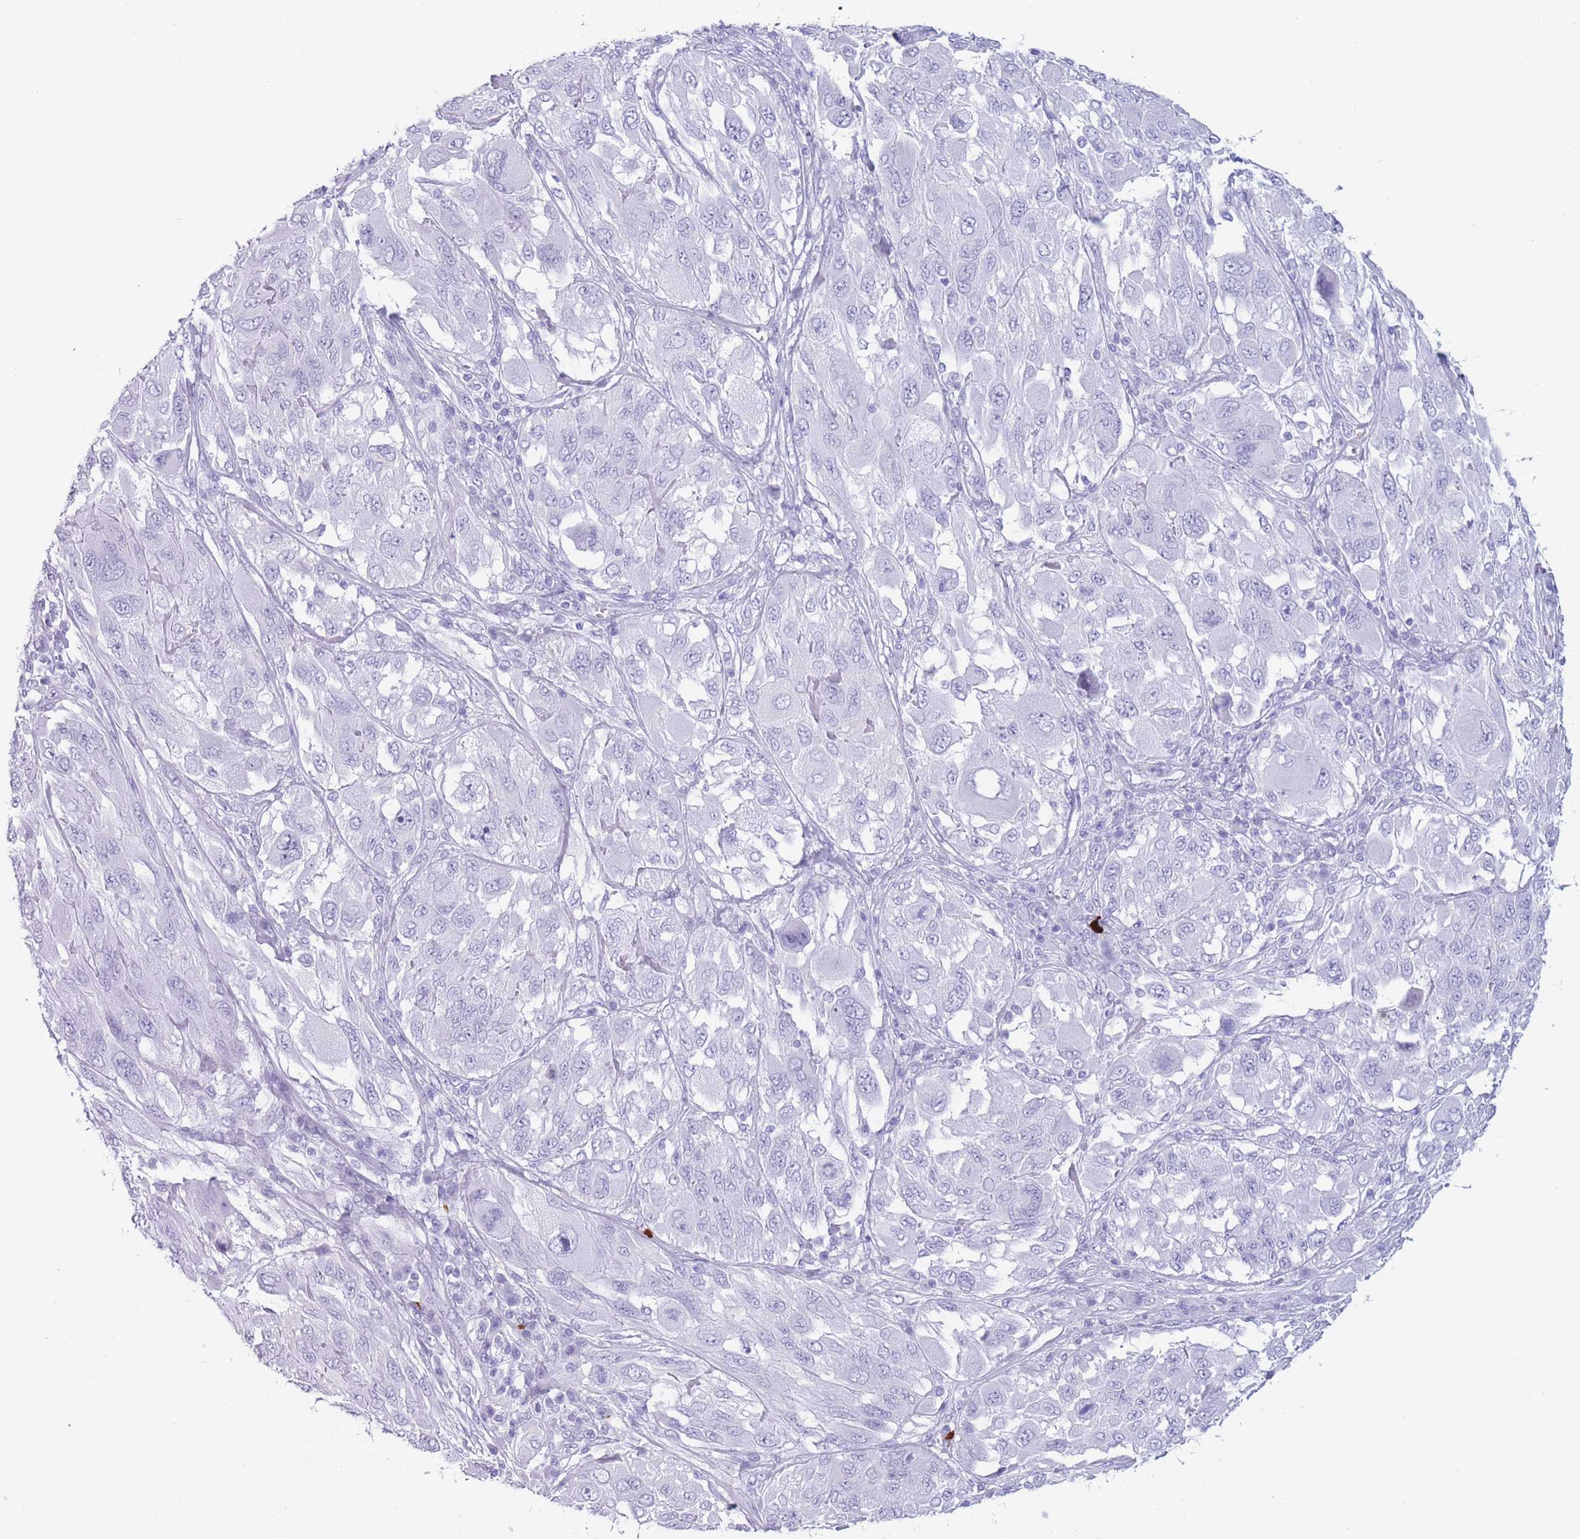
{"staining": {"intensity": "negative", "quantity": "none", "location": "none"}, "tissue": "melanoma", "cell_type": "Tumor cells", "image_type": "cancer", "snomed": [{"axis": "morphology", "description": "Malignant melanoma, NOS"}, {"axis": "topography", "description": "Skin"}], "caption": "Immunohistochemical staining of melanoma shows no significant positivity in tumor cells. Nuclei are stained in blue.", "gene": "TNFSF11", "patient": {"sex": "female", "age": 91}}